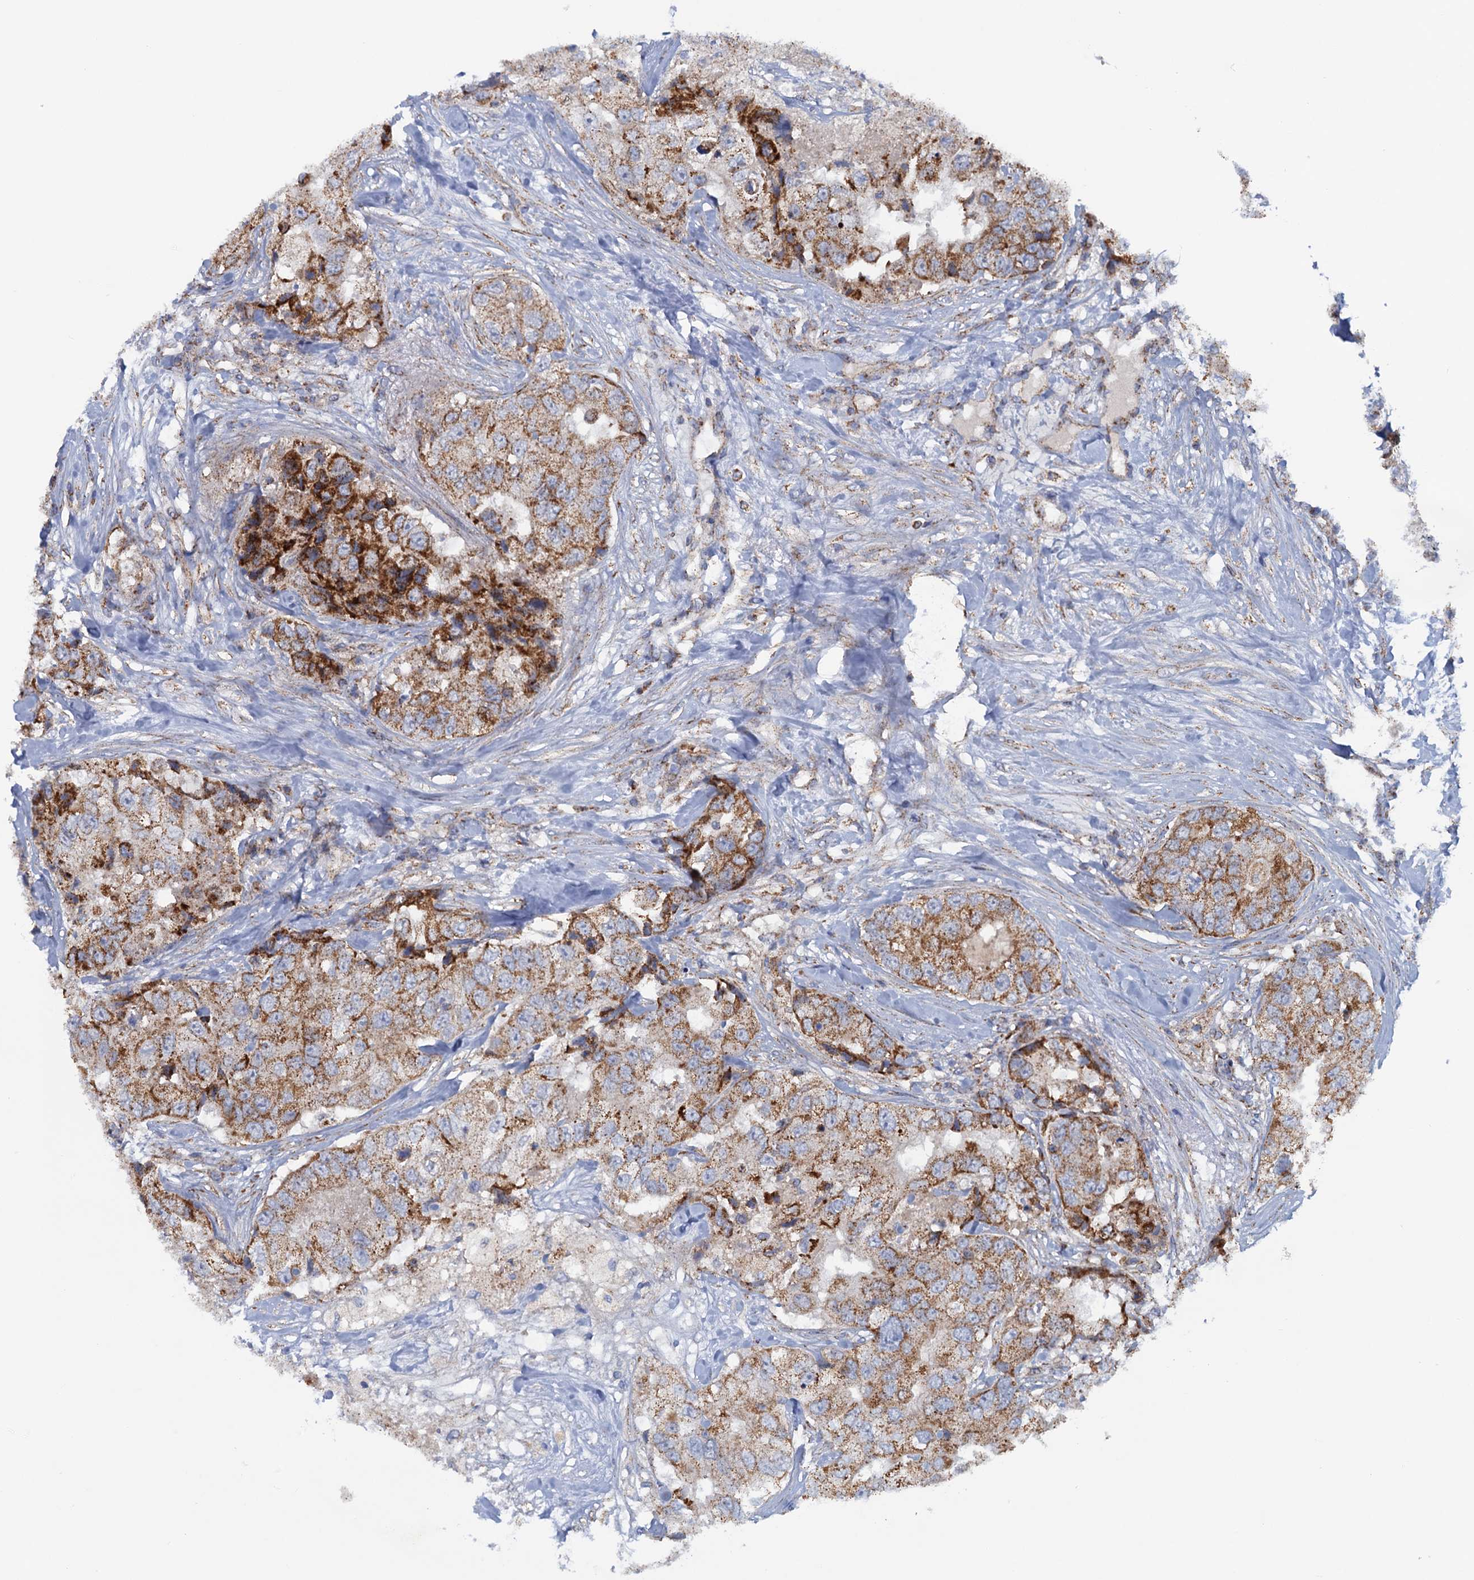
{"staining": {"intensity": "moderate", "quantity": ">75%", "location": "cytoplasmic/membranous"}, "tissue": "breast cancer", "cell_type": "Tumor cells", "image_type": "cancer", "snomed": [{"axis": "morphology", "description": "Duct carcinoma"}, {"axis": "topography", "description": "Breast"}], "caption": "Immunohistochemical staining of breast cancer displays medium levels of moderate cytoplasmic/membranous positivity in about >75% of tumor cells.", "gene": "GTPBP3", "patient": {"sex": "female", "age": 62}}